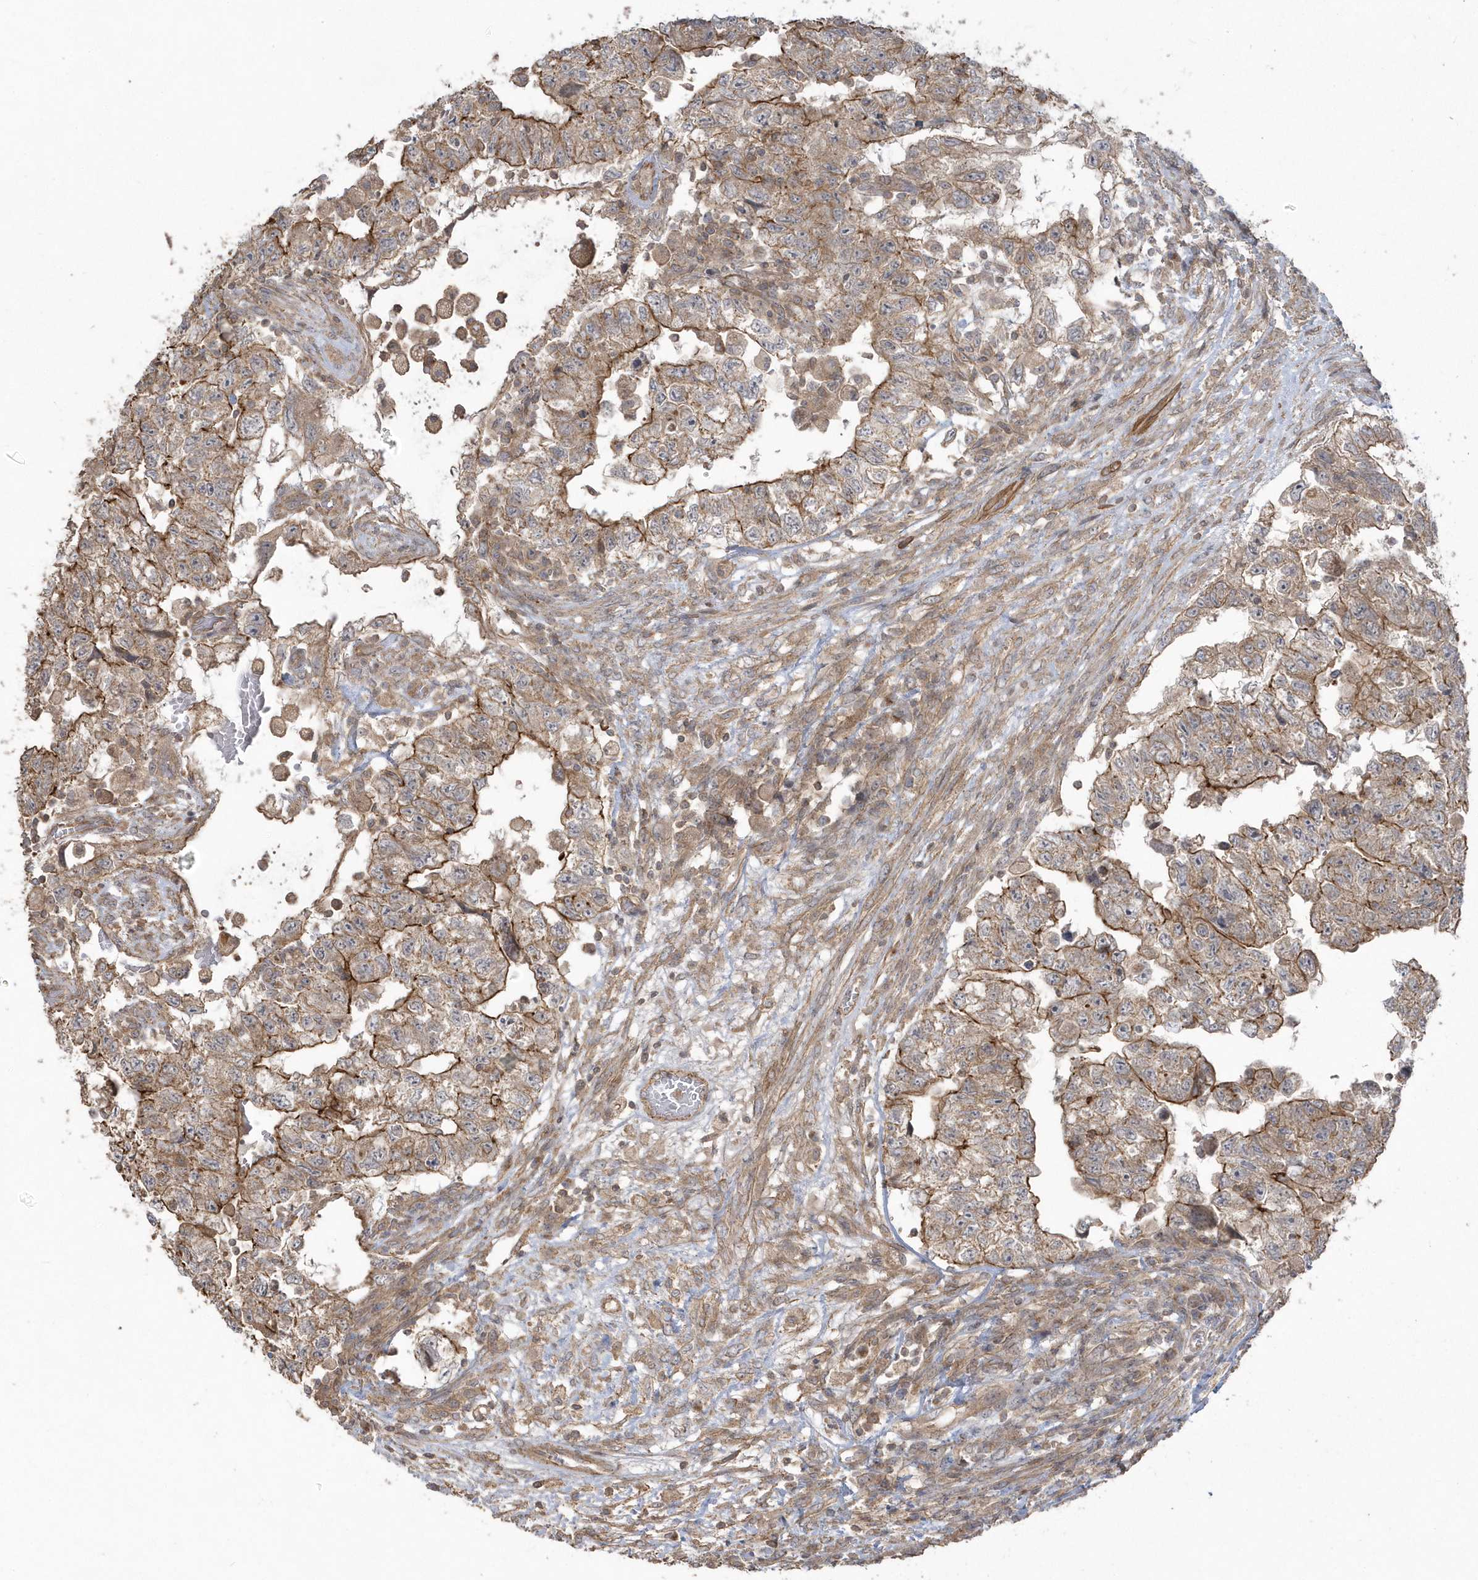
{"staining": {"intensity": "moderate", "quantity": ">75%", "location": "cytoplasmic/membranous"}, "tissue": "testis cancer", "cell_type": "Tumor cells", "image_type": "cancer", "snomed": [{"axis": "morphology", "description": "Carcinoma, Embryonal, NOS"}, {"axis": "topography", "description": "Testis"}], "caption": "Testis cancer stained with a brown dye demonstrates moderate cytoplasmic/membranous positive staining in about >75% of tumor cells.", "gene": "ARMC8", "patient": {"sex": "male", "age": 36}}